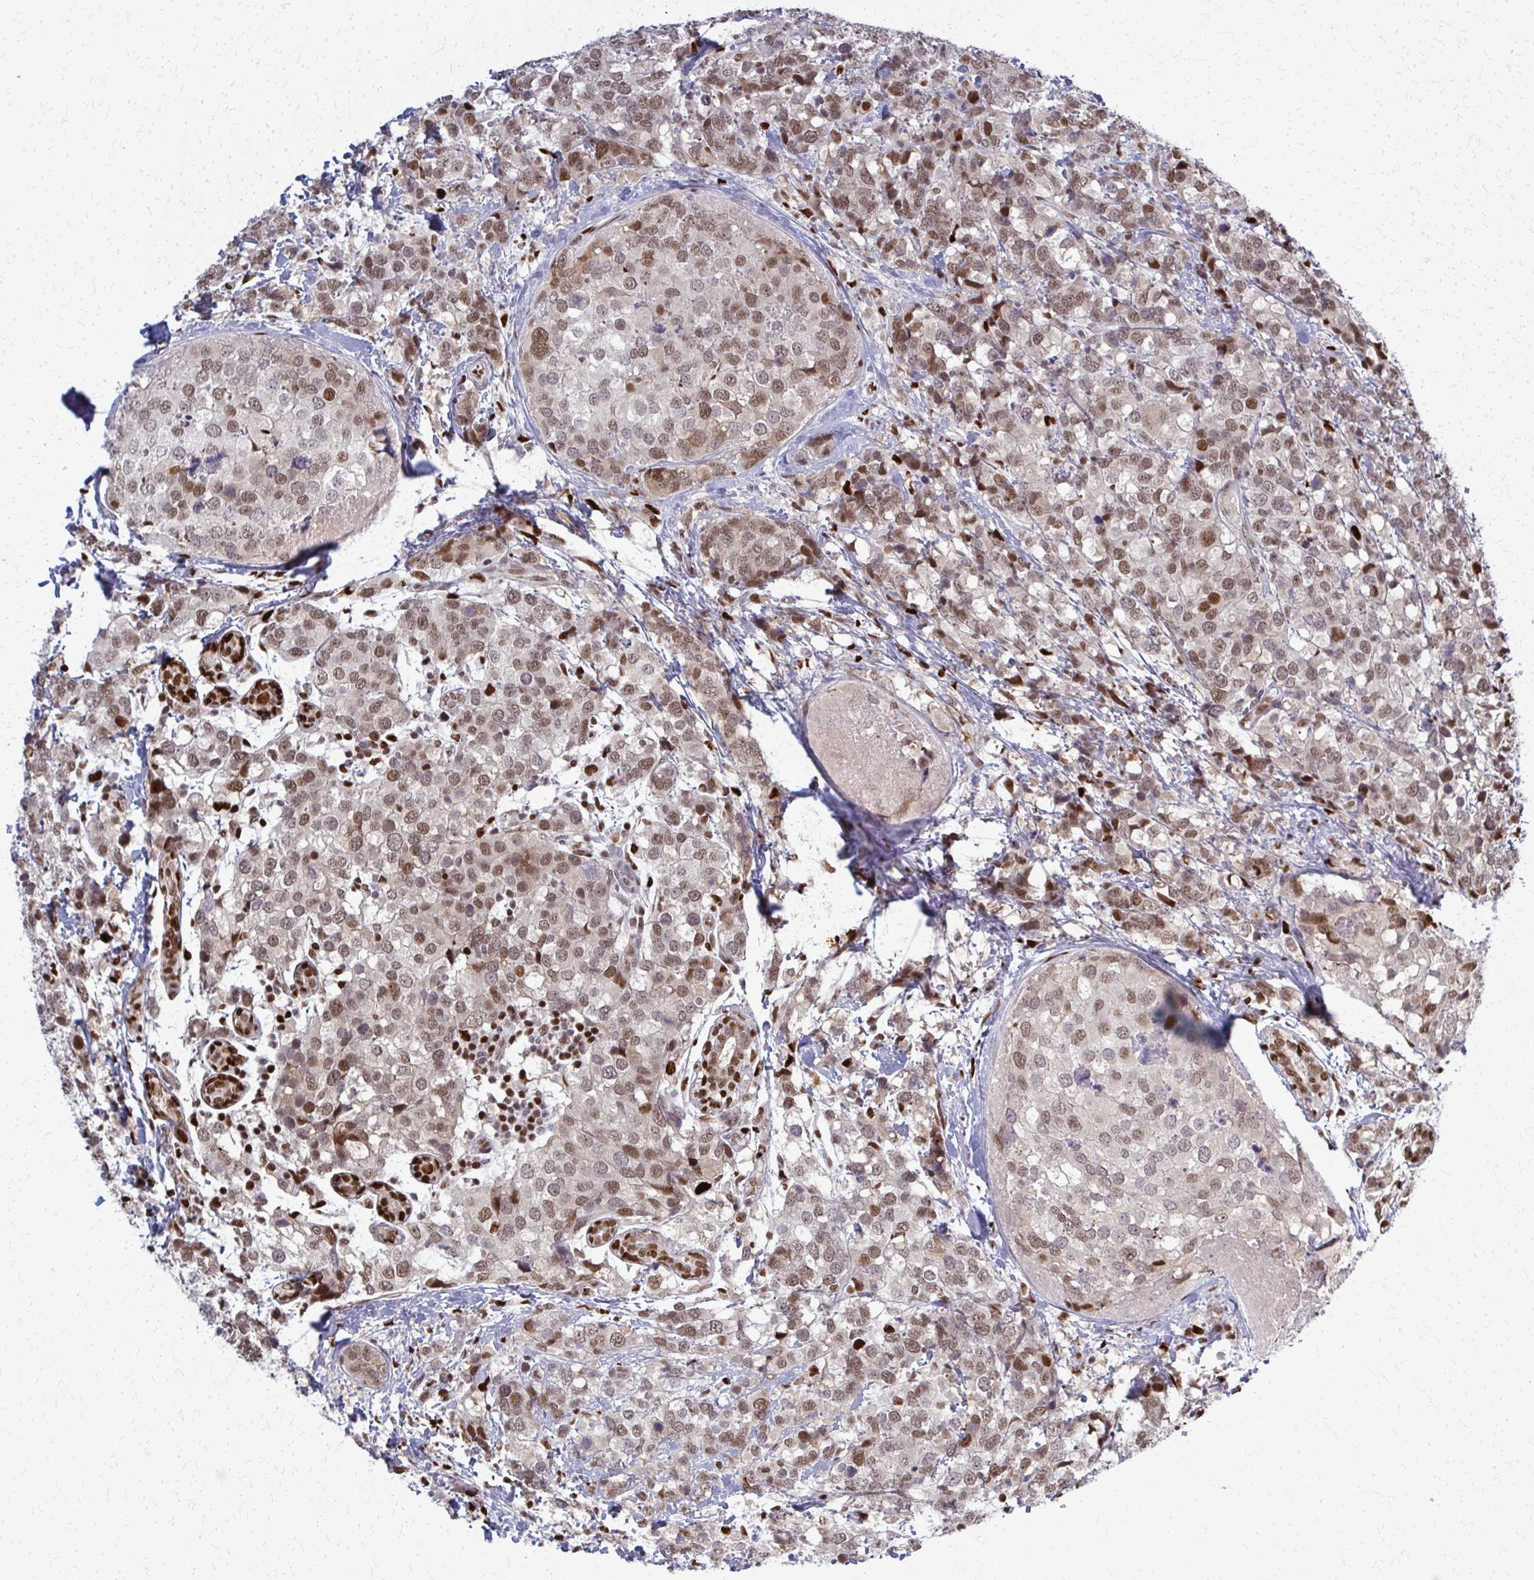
{"staining": {"intensity": "moderate", "quantity": ">75%", "location": "nuclear"}, "tissue": "breast cancer", "cell_type": "Tumor cells", "image_type": "cancer", "snomed": [{"axis": "morphology", "description": "Lobular carcinoma"}, {"axis": "topography", "description": "Breast"}], "caption": "Lobular carcinoma (breast) stained for a protein (brown) displays moderate nuclear positive expression in about >75% of tumor cells.", "gene": "ZNF559", "patient": {"sex": "female", "age": 59}}